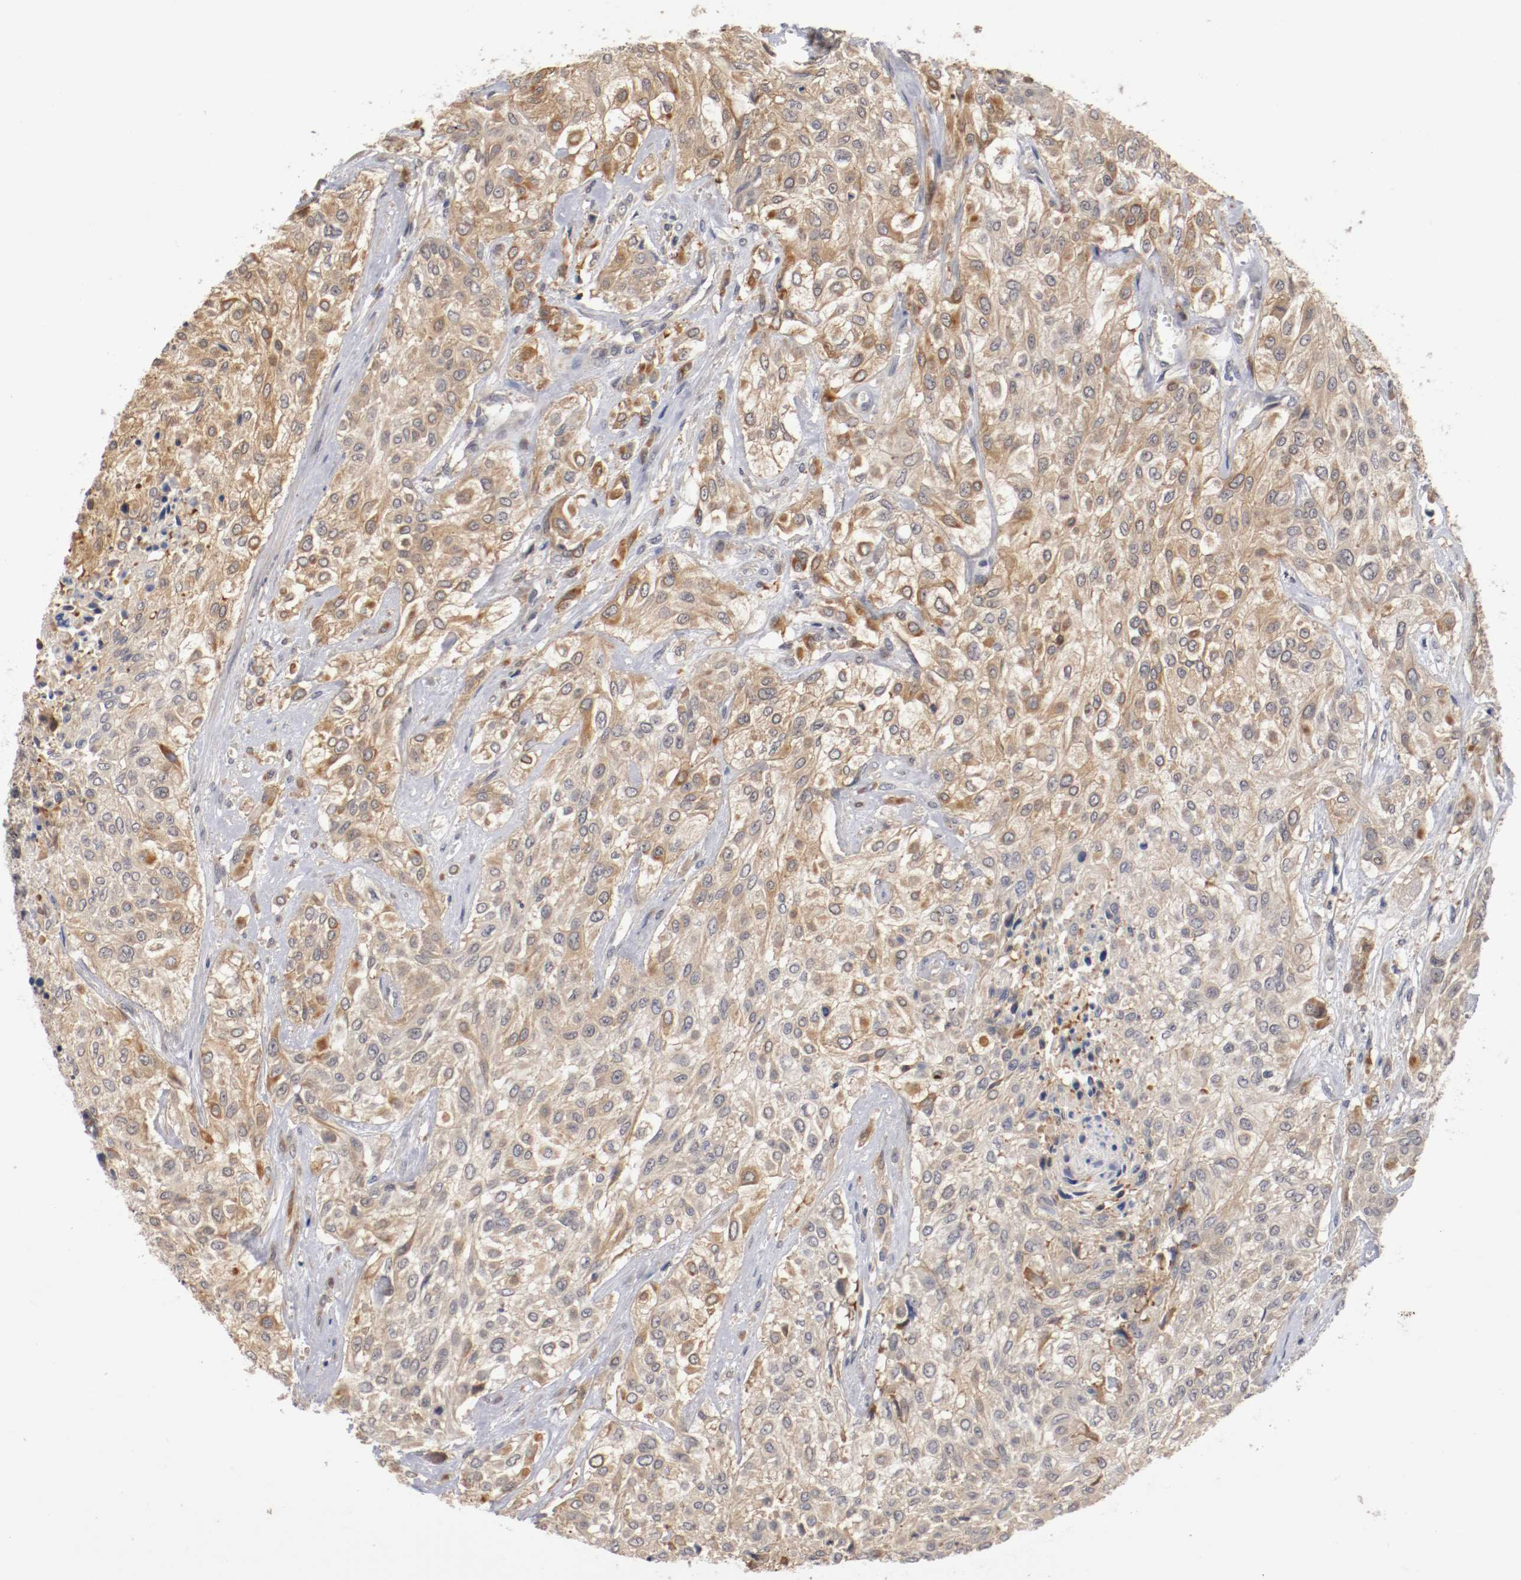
{"staining": {"intensity": "weak", "quantity": ">75%", "location": "cytoplasmic/membranous"}, "tissue": "urothelial cancer", "cell_type": "Tumor cells", "image_type": "cancer", "snomed": [{"axis": "morphology", "description": "Urothelial carcinoma, High grade"}, {"axis": "topography", "description": "Urinary bladder"}], "caption": "Urothelial carcinoma (high-grade) stained with DAB (3,3'-diaminobenzidine) immunohistochemistry (IHC) reveals low levels of weak cytoplasmic/membranous positivity in approximately >75% of tumor cells. (IHC, brightfield microscopy, high magnification).", "gene": "RBM23", "patient": {"sex": "male", "age": 57}}